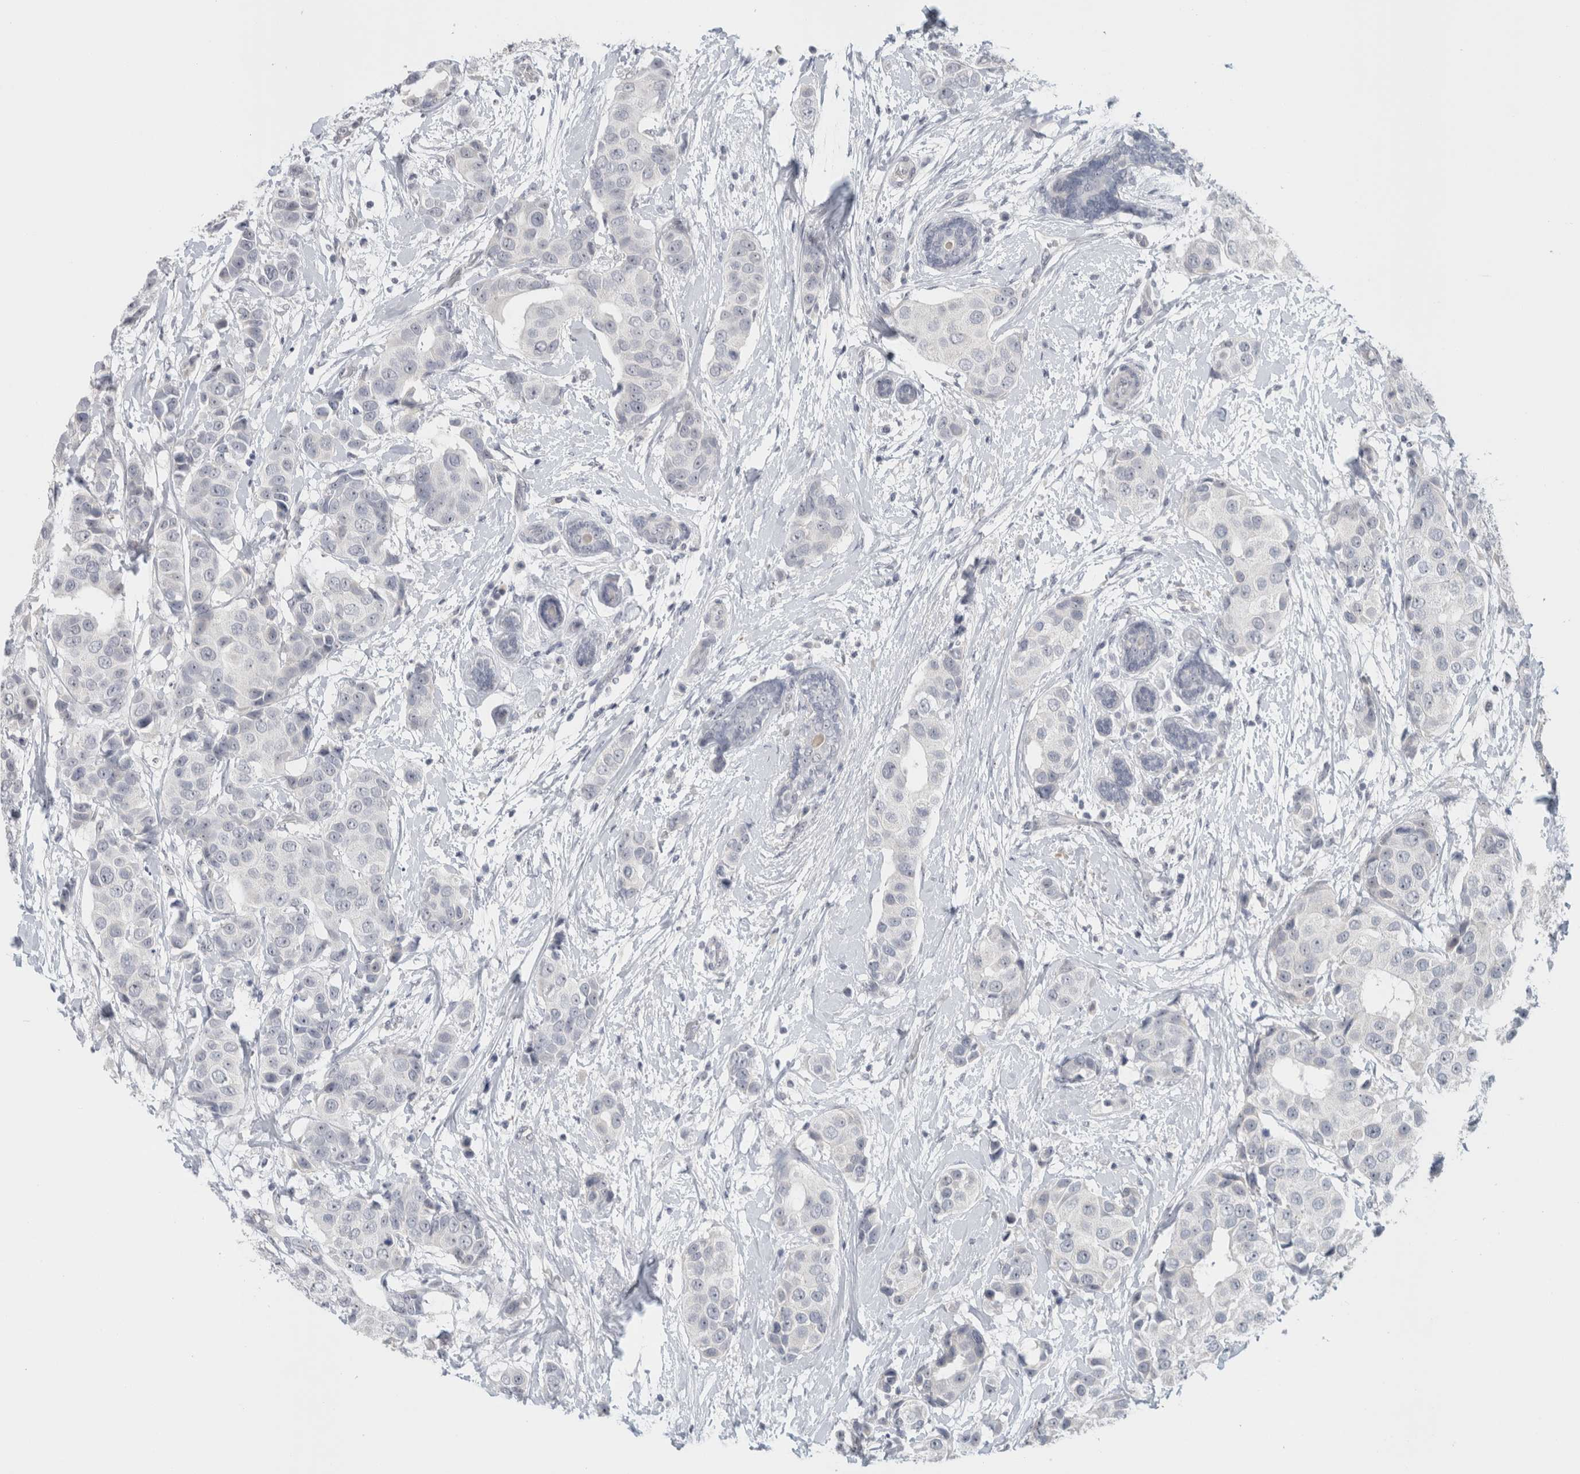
{"staining": {"intensity": "negative", "quantity": "none", "location": "none"}, "tissue": "breast cancer", "cell_type": "Tumor cells", "image_type": "cancer", "snomed": [{"axis": "morphology", "description": "Normal tissue, NOS"}, {"axis": "morphology", "description": "Duct carcinoma"}, {"axis": "topography", "description": "Breast"}], "caption": "Human breast cancer (invasive ductal carcinoma) stained for a protein using immunohistochemistry displays no staining in tumor cells.", "gene": "FMR1NB", "patient": {"sex": "female", "age": 39}}